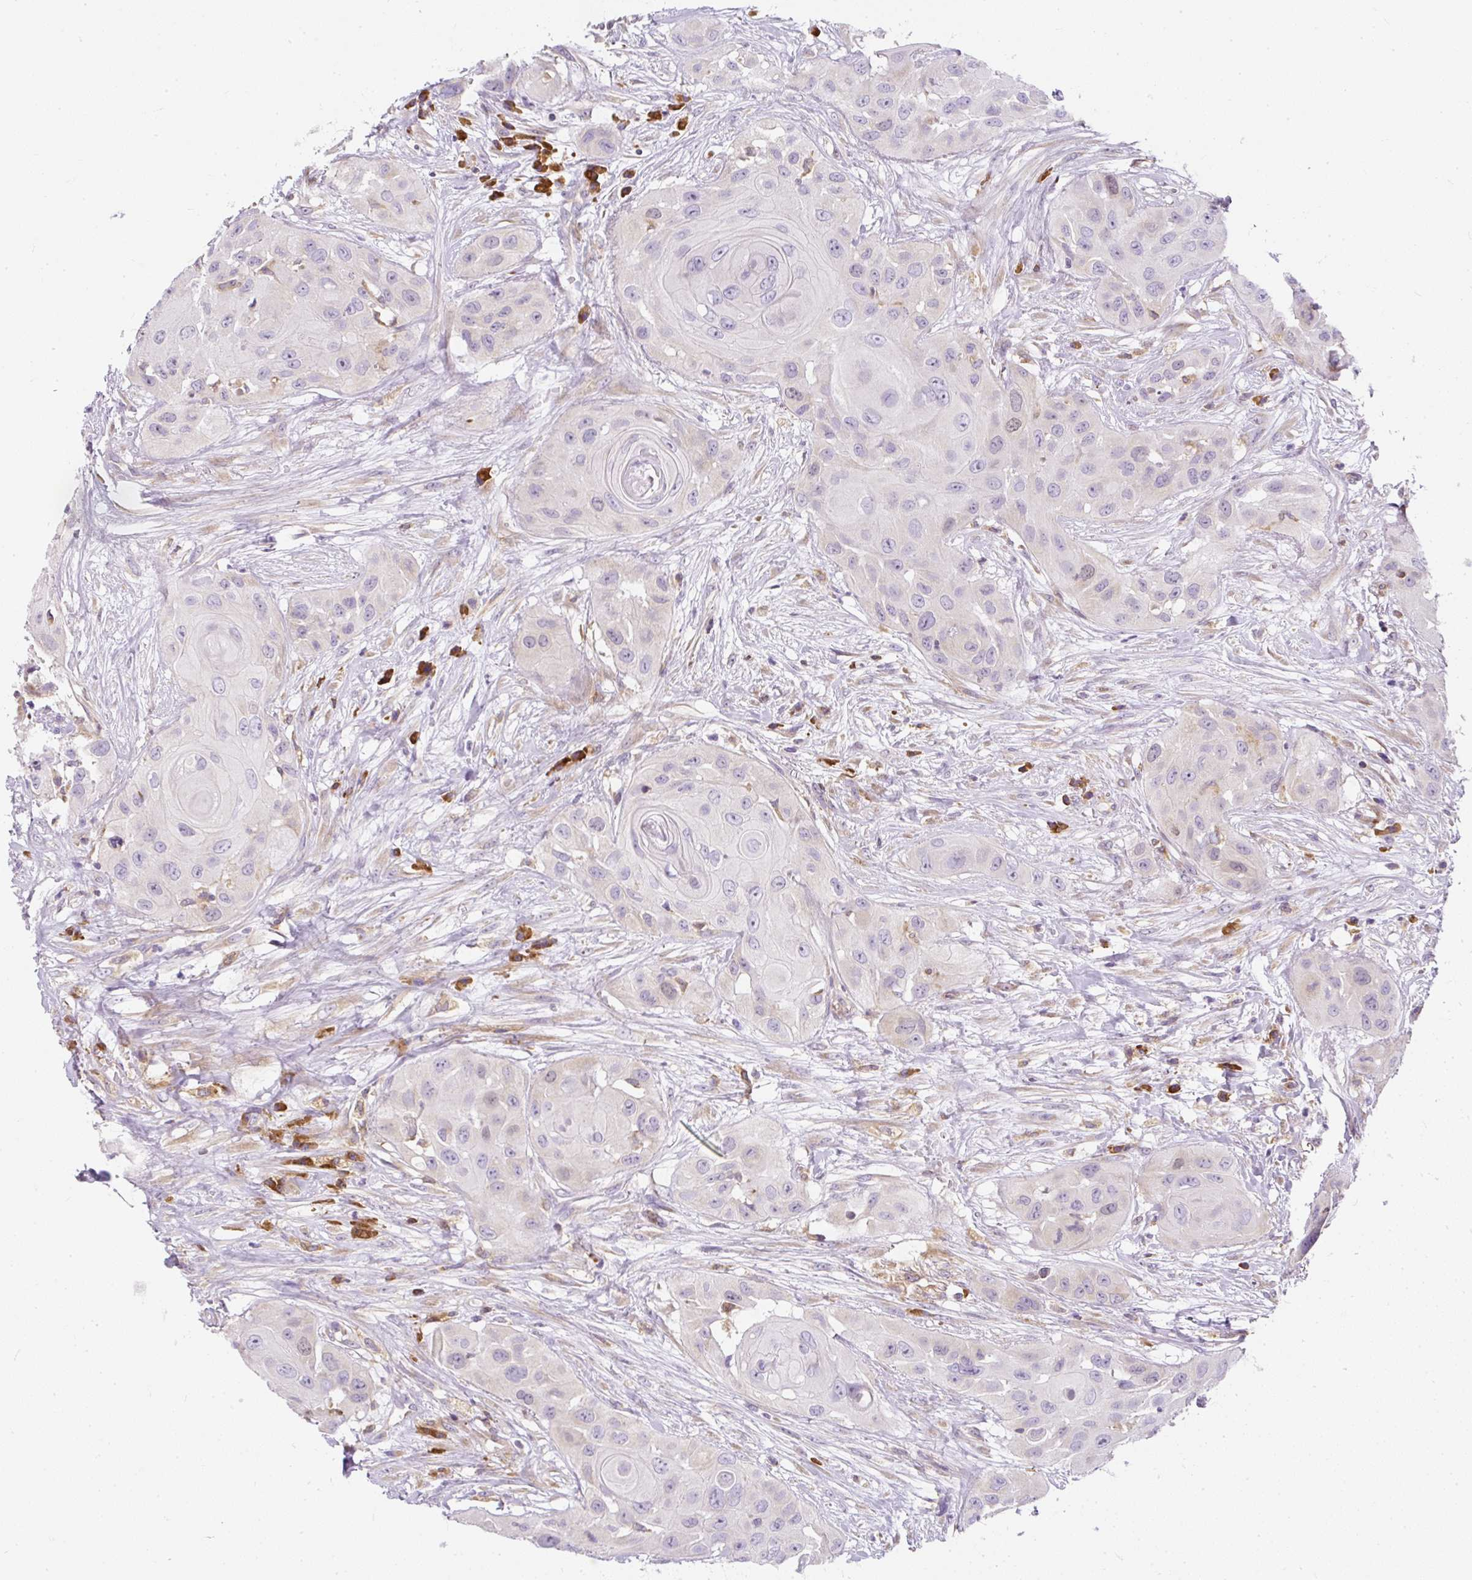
{"staining": {"intensity": "weak", "quantity": "<25%", "location": "nuclear"}, "tissue": "head and neck cancer", "cell_type": "Tumor cells", "image_type": "cancer", "snomed": [{"axis": "morphology", "description": "Squamous cell carcinoma, NOS"}, {"axis": "topography", "description": "Head-Neck"}], "caption": "An immunohistochemistry image of head and neck squamous cell carcinoma is shown. There is no staining in tumor cells of head and neck squamous cell carcinoma.", "gene": "CYP20A1", "patient": {"sex": "male", "age": 83}}